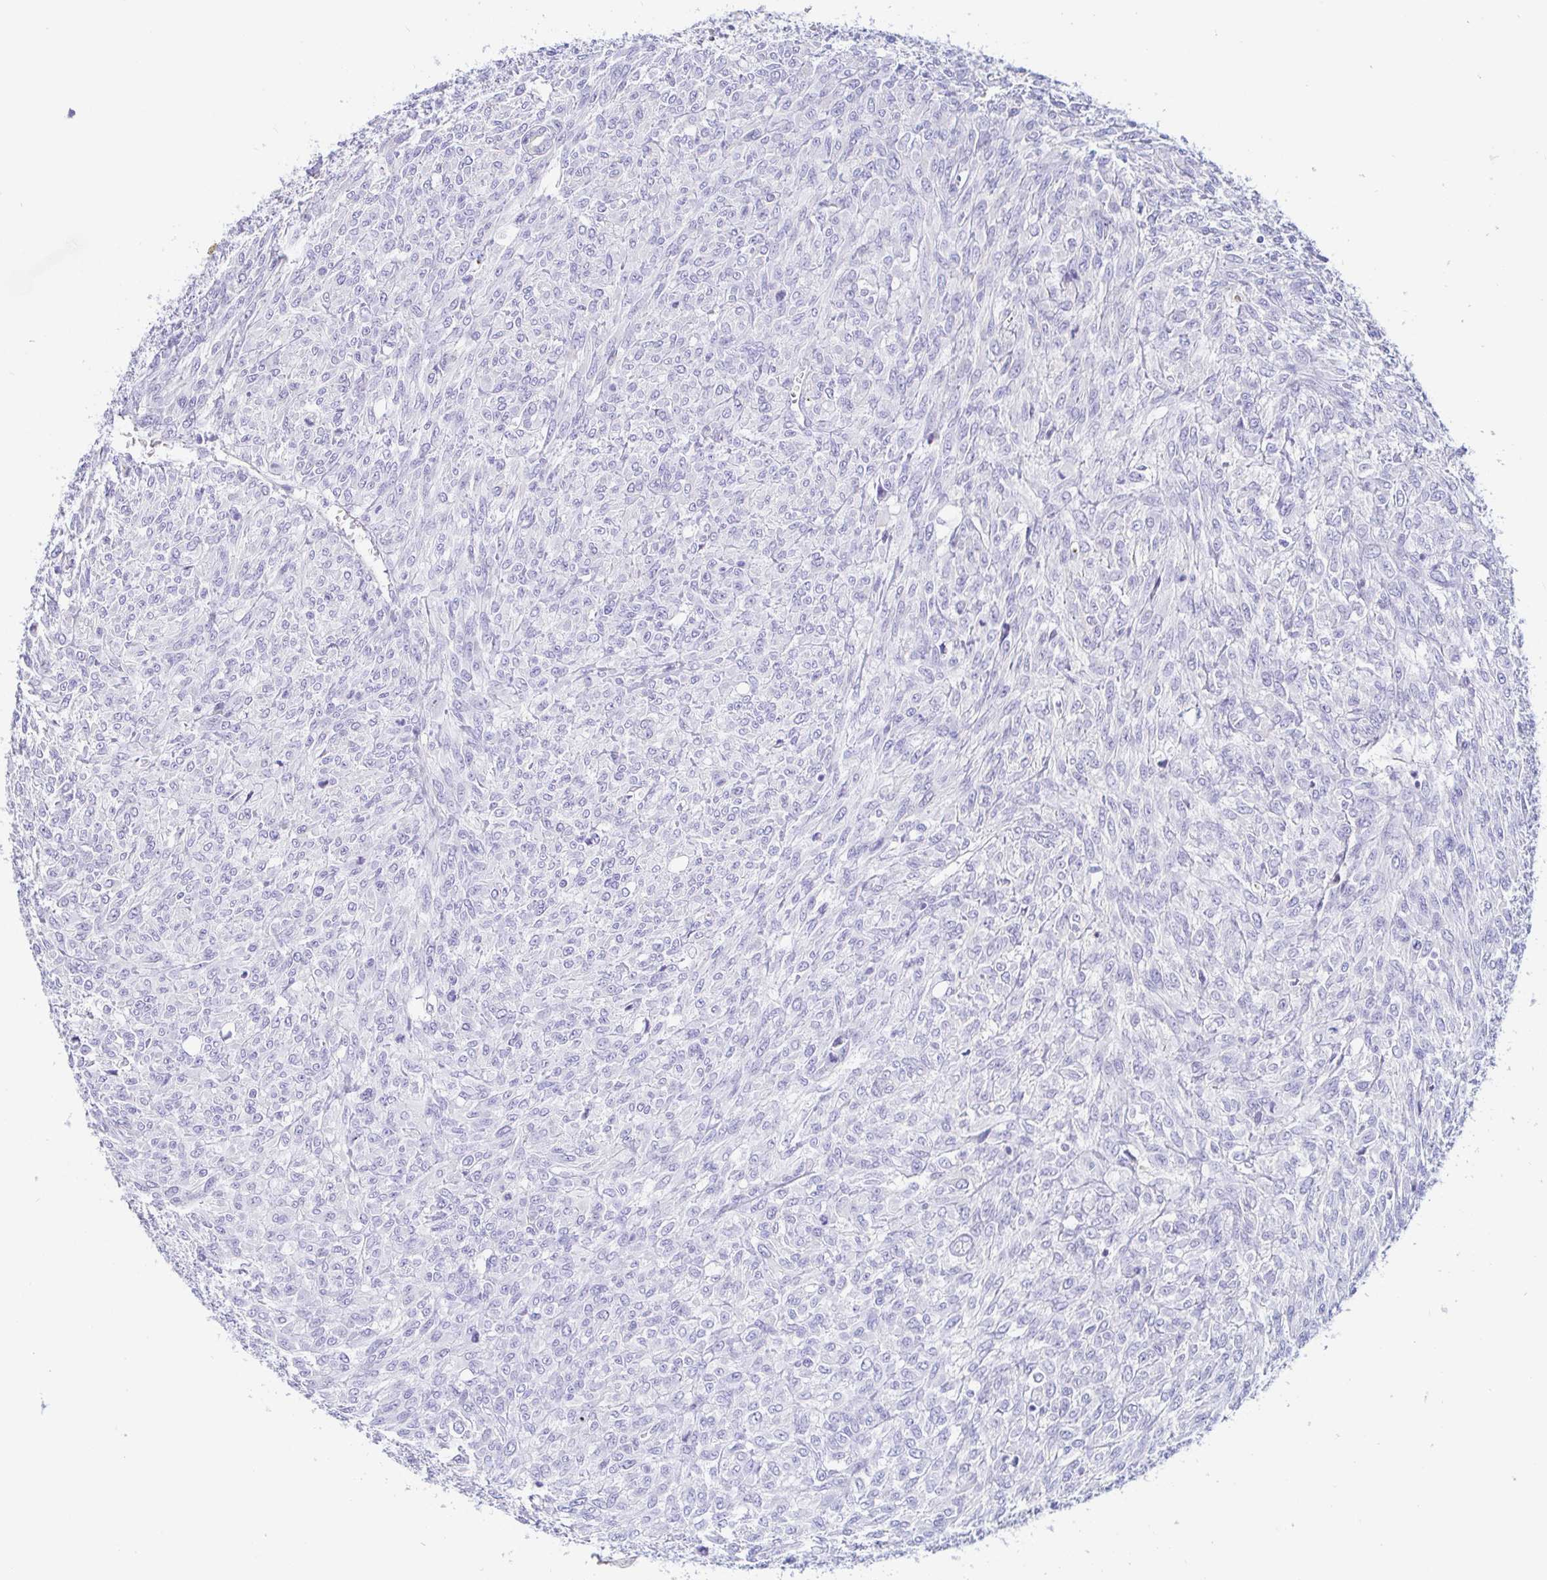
{"staining": {"intensity": "negative", "quantity": "none", "location": "none"}, "tissue": "renal cancer", "cell_type": "Tumor cells", "image_type": "cancer", "snomed": [{"axis": "morphology", "description": "Adenocarcinoma, NOS"}, {"axis": "topography", "description": "Kidney"}], "caption": "A high-resolution photomicrograph shows immunohistochemistry staining of renal cancer, which exhibits no significant staining in tumor cells. (DAB (3,3'-diaminobenzidine) immunohistochemistry (IHC) visualized using brightfield microscopy, high magnification).", "gene": "PINLYP", "patient": {"sex": "male", "age": 58}}